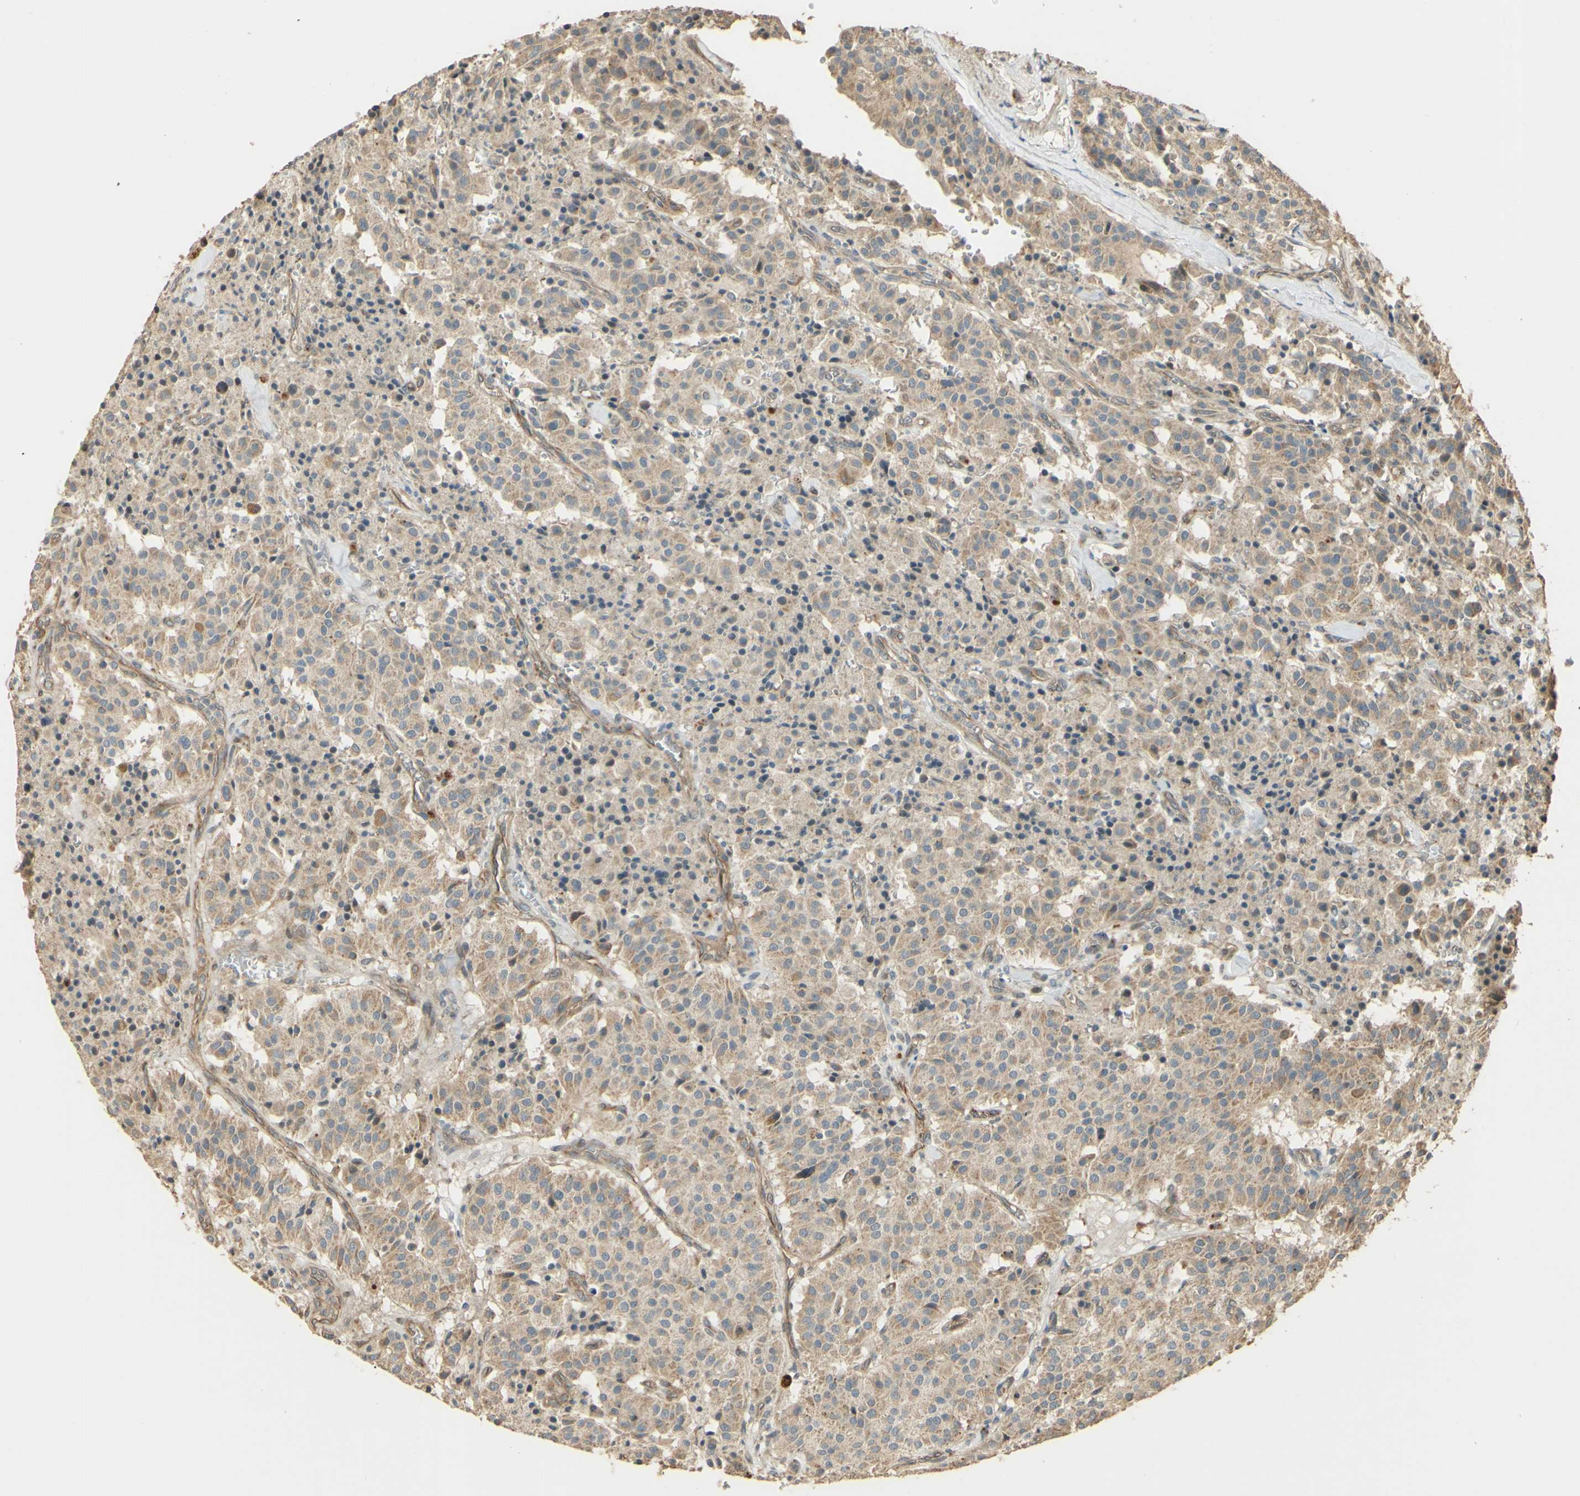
{"staining": {"intensity": "weak", "quantity": ">75%", "location": "cytoplasmic/membranous"}, "tissue": "carcinoid", "cell_type": "Tumor cells", "image_type": "cancer", "snomed": [{"axis": "morphology", "description": "Carcinoid, malignant, NOS"}, {"axis": "topography", "description": "Lung"}], "caption": "High-magnification brightfield microscopy of carcinoid stained with DAB (brown) and counterstained with hematoxylin (blue). tumor cells exhibit weak cytoplasmic/membranous expression is present in about>75% of cells.", "gene": "AGER", "patient": {"sex": "male", "age": 30}}